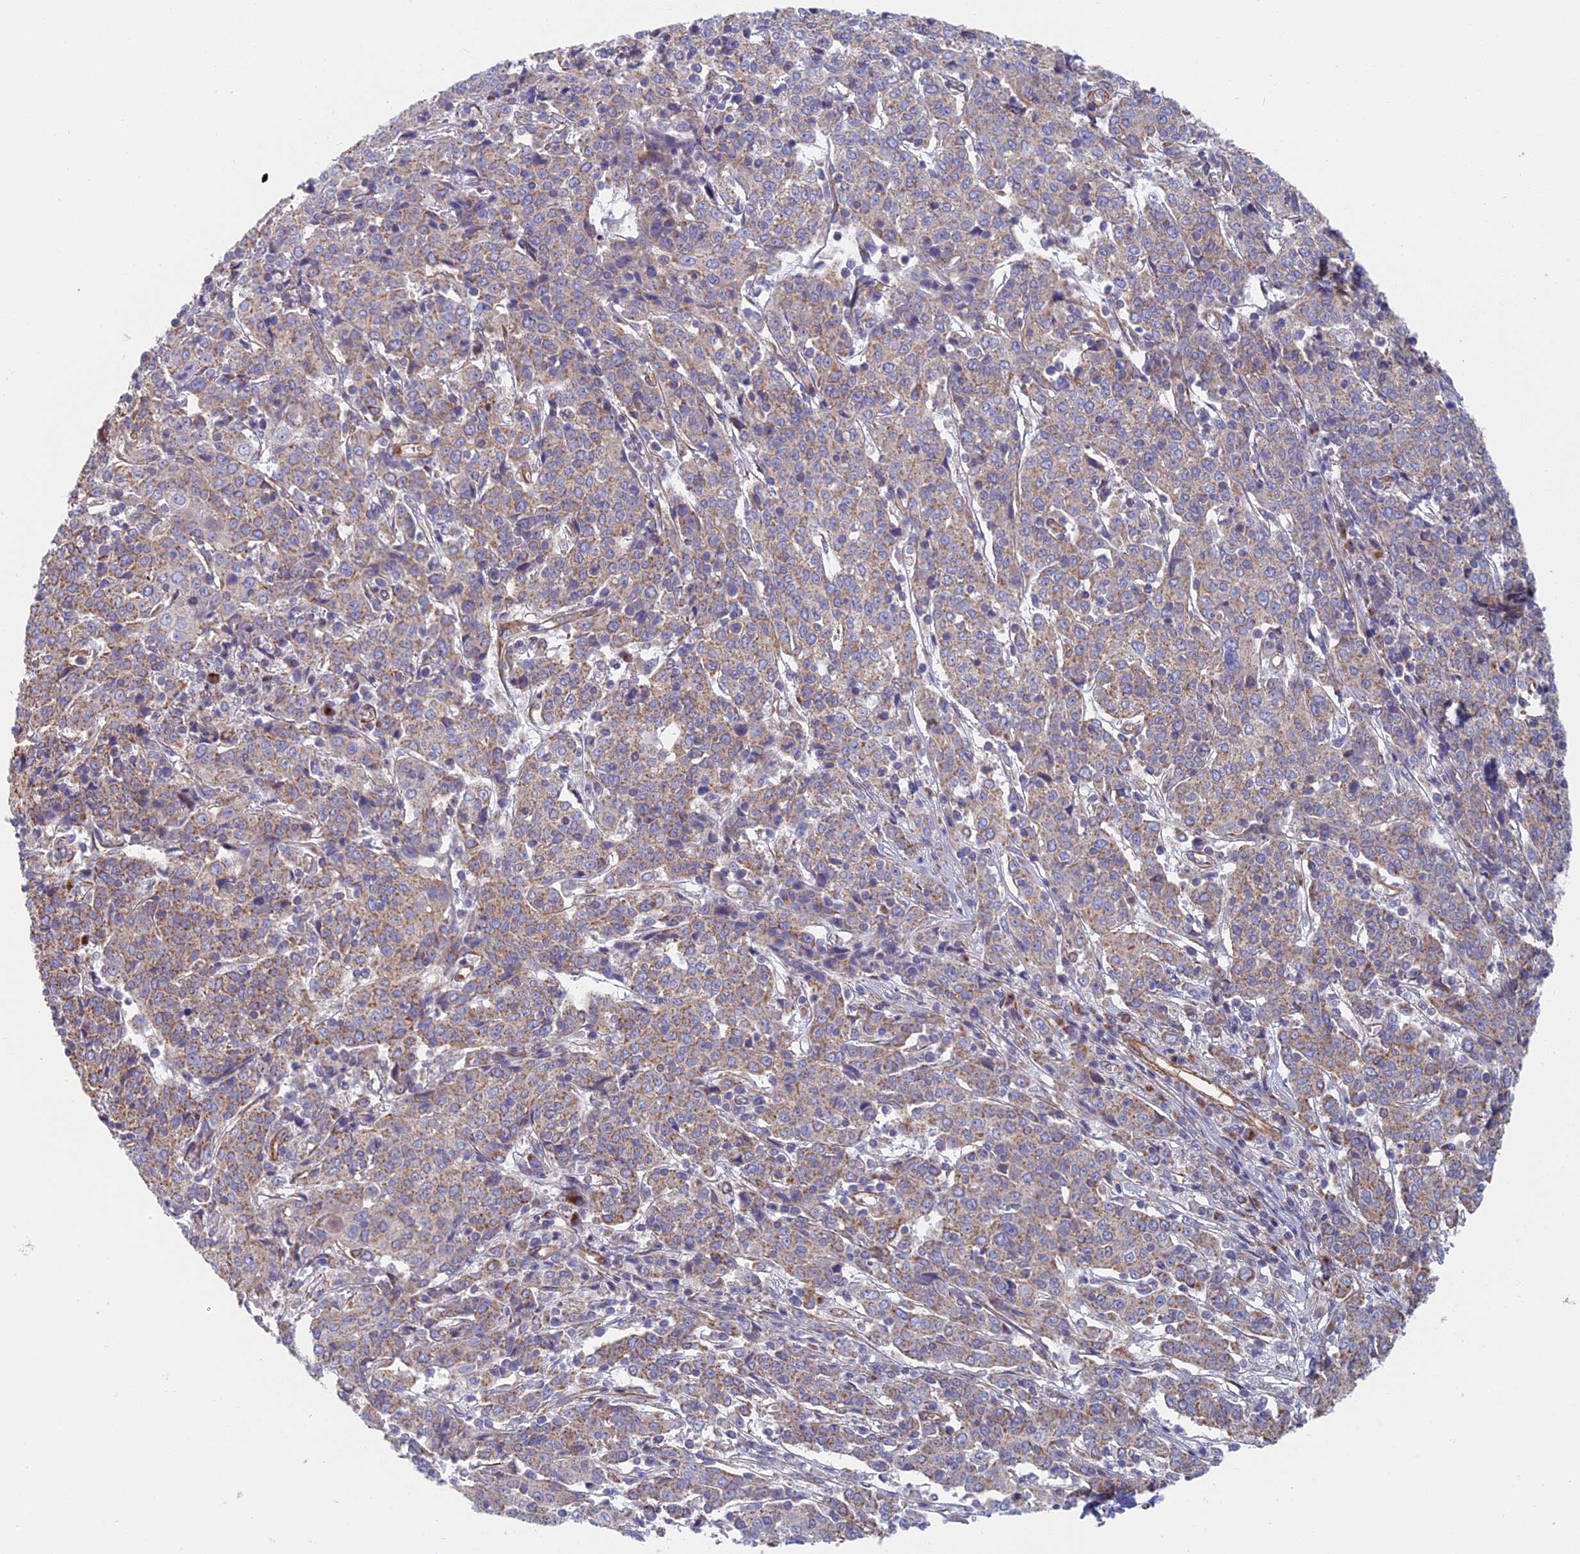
{"staining": {"intensity": "weak", "quantity": "25%-75%", "location": "cytoplasmic/membranous"}, "tissue": "cervical cancer", "cell_type": "Tumor cells", "image_type": "cancer", "snomed": [{"axis": "morphology", "description": "Squamous cell carcinoma, NOS"}, {"axis": "topography", "description": "Cervix"}], "caption": "Cervical squamous cell carcinoma stained with DAB (3,3'-diaminobenzidine) immunohistochemistry demonstrates low levels of weak cytoplasmic/membranous staining in about 25%-75% of tumor cells. (IHC, brightfield microscopy, high magnification).", "gene": "DDA1", "patient": {"sex": "female", "age": 67}}